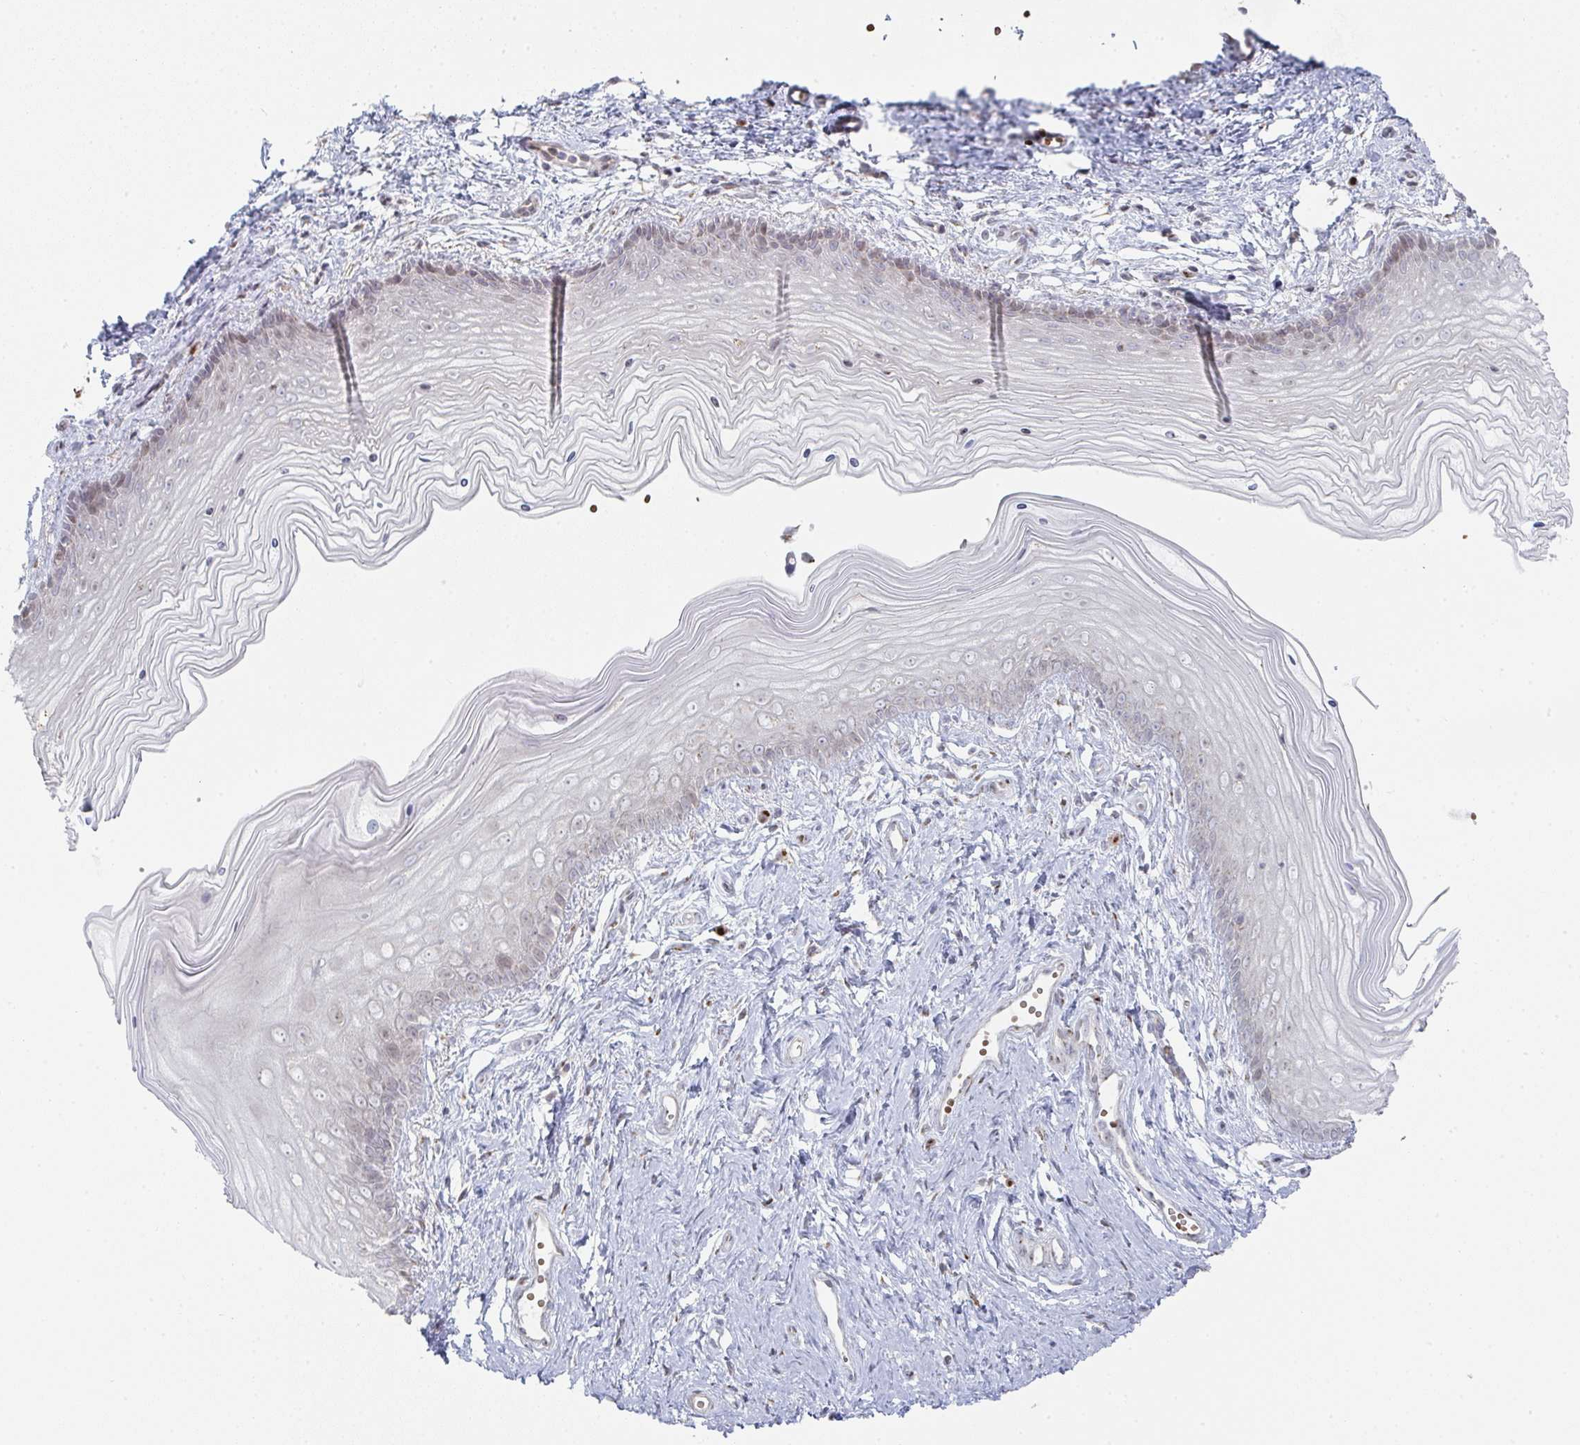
{"staining": {"intensity": "moderate", "quantity": "<25%", "location": "cytoplasmic/membranous,nuclear"}, "tissue": "vagina", "cell_type": "Squamous epithelial cells", "image_type": "normal", "snomed": [{"axis": "morphology", "description": "Normal tissue, NOS"}, {"axis": "topography", "description": "Vagina"}], "caption": "Protein staining of unremarkable vagina demonstrates moderate cytoplasmic/membranous,nuclear positivity in about <25% of squamous epithelial cells.", "gene": "ZNF526", "patient": {"sex": "female", "age": 38}}